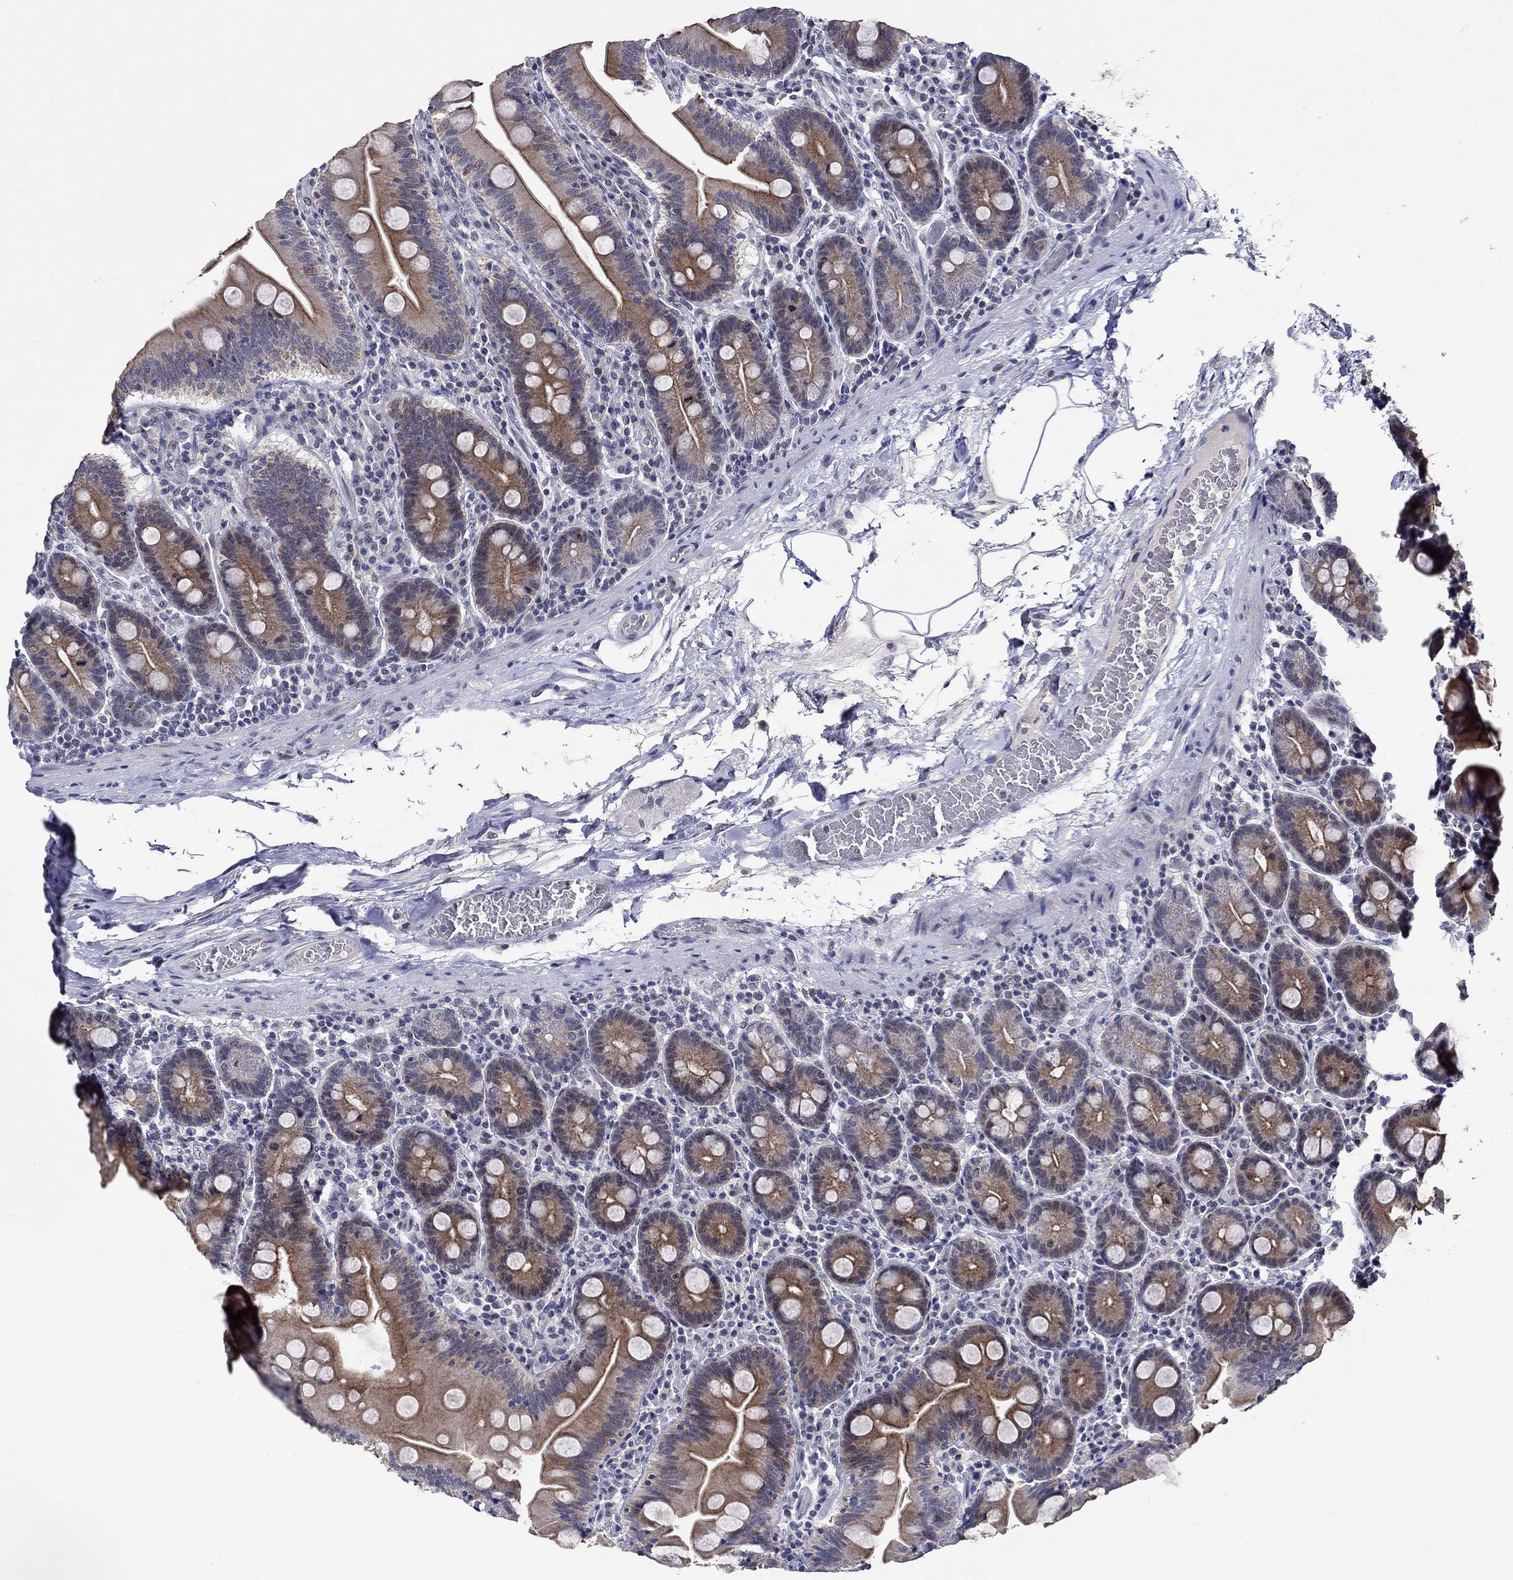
{"staining": {"intensity": "strong", "quantity": ">75%", "location": "cytoplasmic/membranous"}, "tissue": "small intestine", "cell_type": "Glandular cells", "image_type": "normal", "snomed": [{"axis": "morphology", "description": "Normal tissue, NOS"}, {"axis": "topography", "description": "Small intestine"}], "caption": "IHC of benign small intestine exhibits high levels of strong cytoplasmic/membranous staining in about >75% of glandular cells.", "gene": "DDX3Y", "patient": {"sex": "male", "age": 37}}